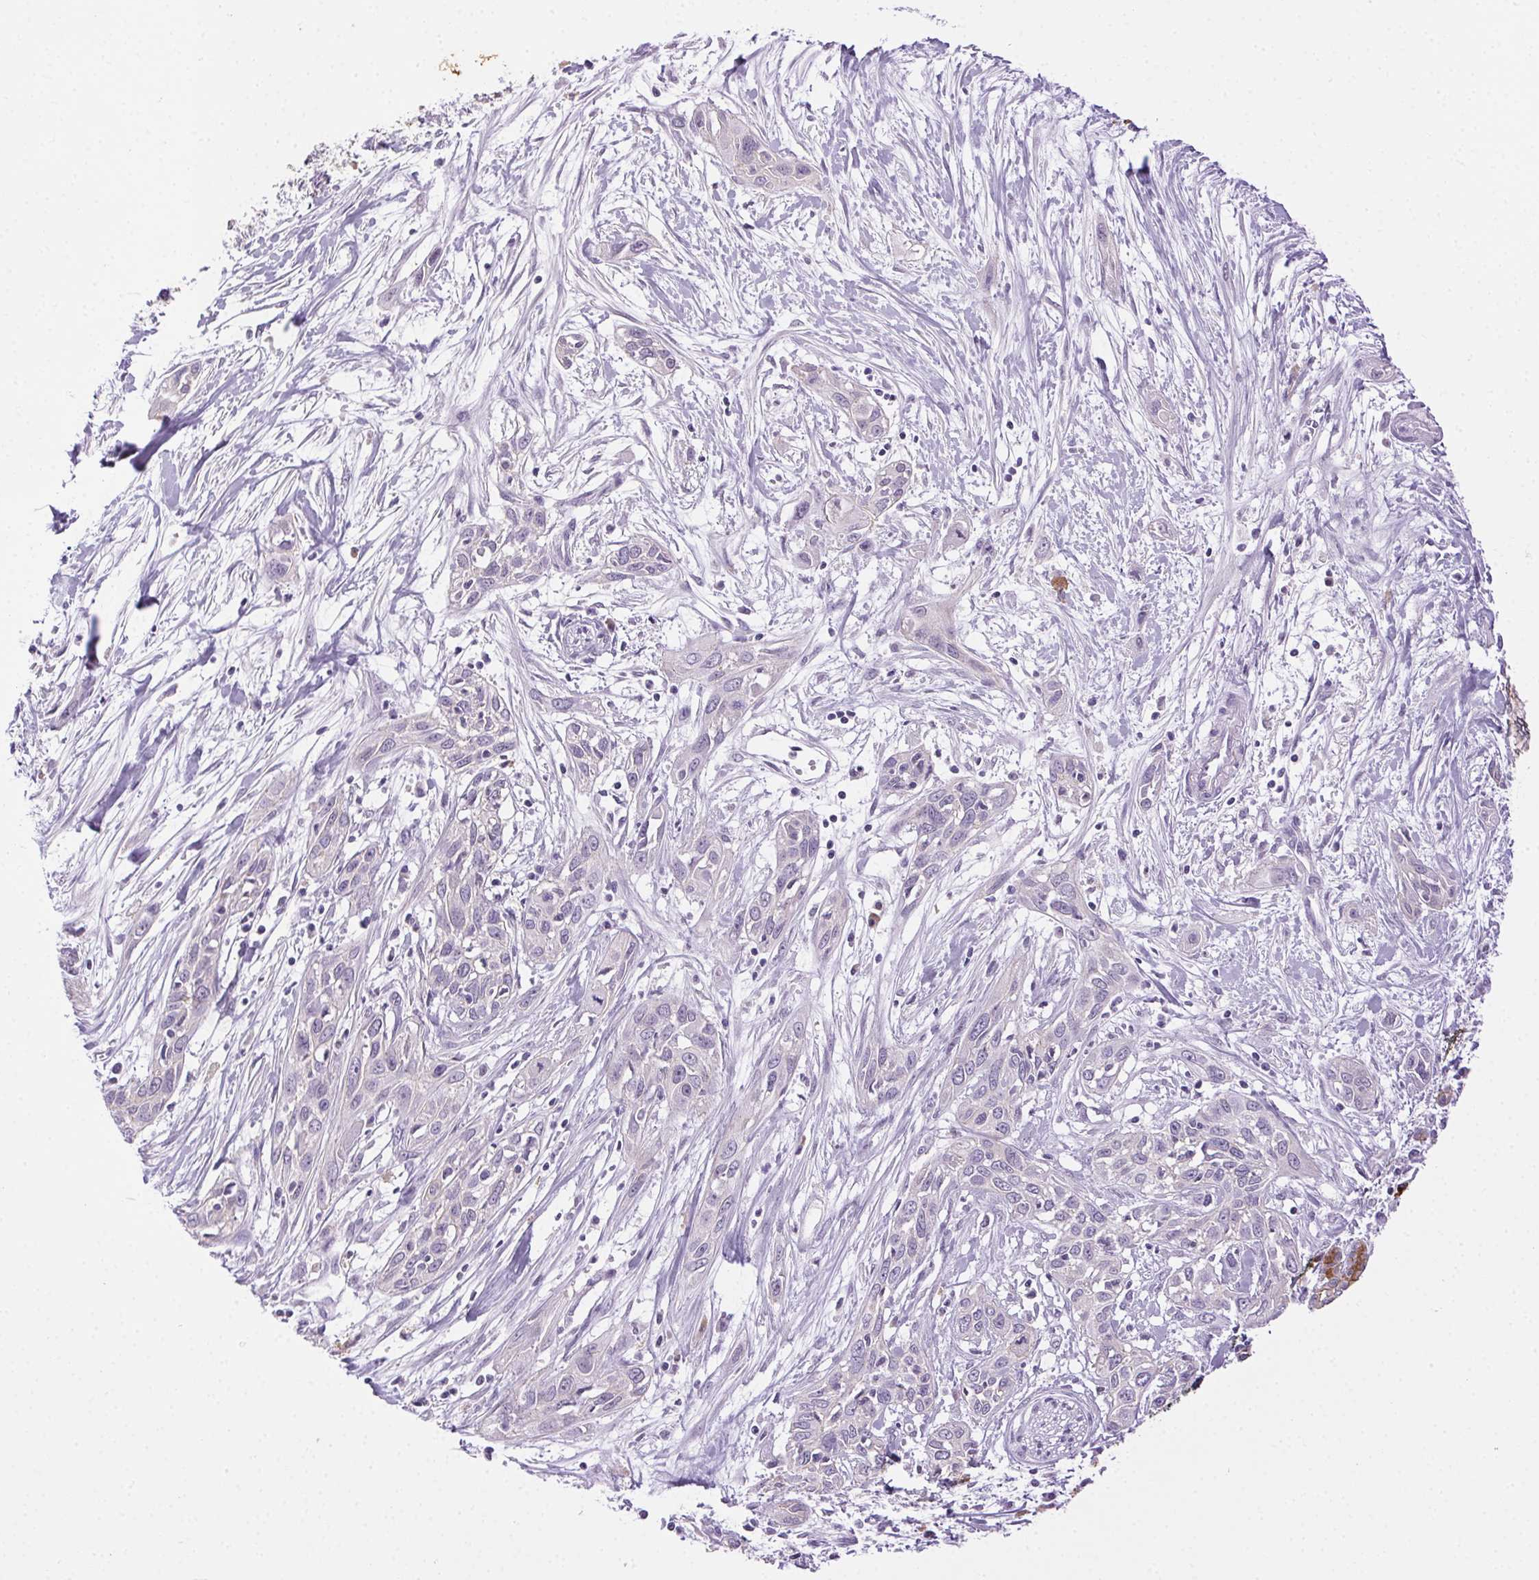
{"staining": {"intensity": "negative", "quantity": "none", "location": "none"}, "tissue": "pancreatic cancer", "cell_type": "Tumor cells", "image_type": "cancer", "snomed": [{"axis": "morphology", "description": "Adenocarcinoma, NOS"}, {"axis": "topography", "description": "Pancreas"}], "caption": "Immunohistochemistry (IHC) of human pancreatic cancer displays no expression in tumor cells.", "gene": "CLDN10", "patient": {"sex": "female", "age": 55}}